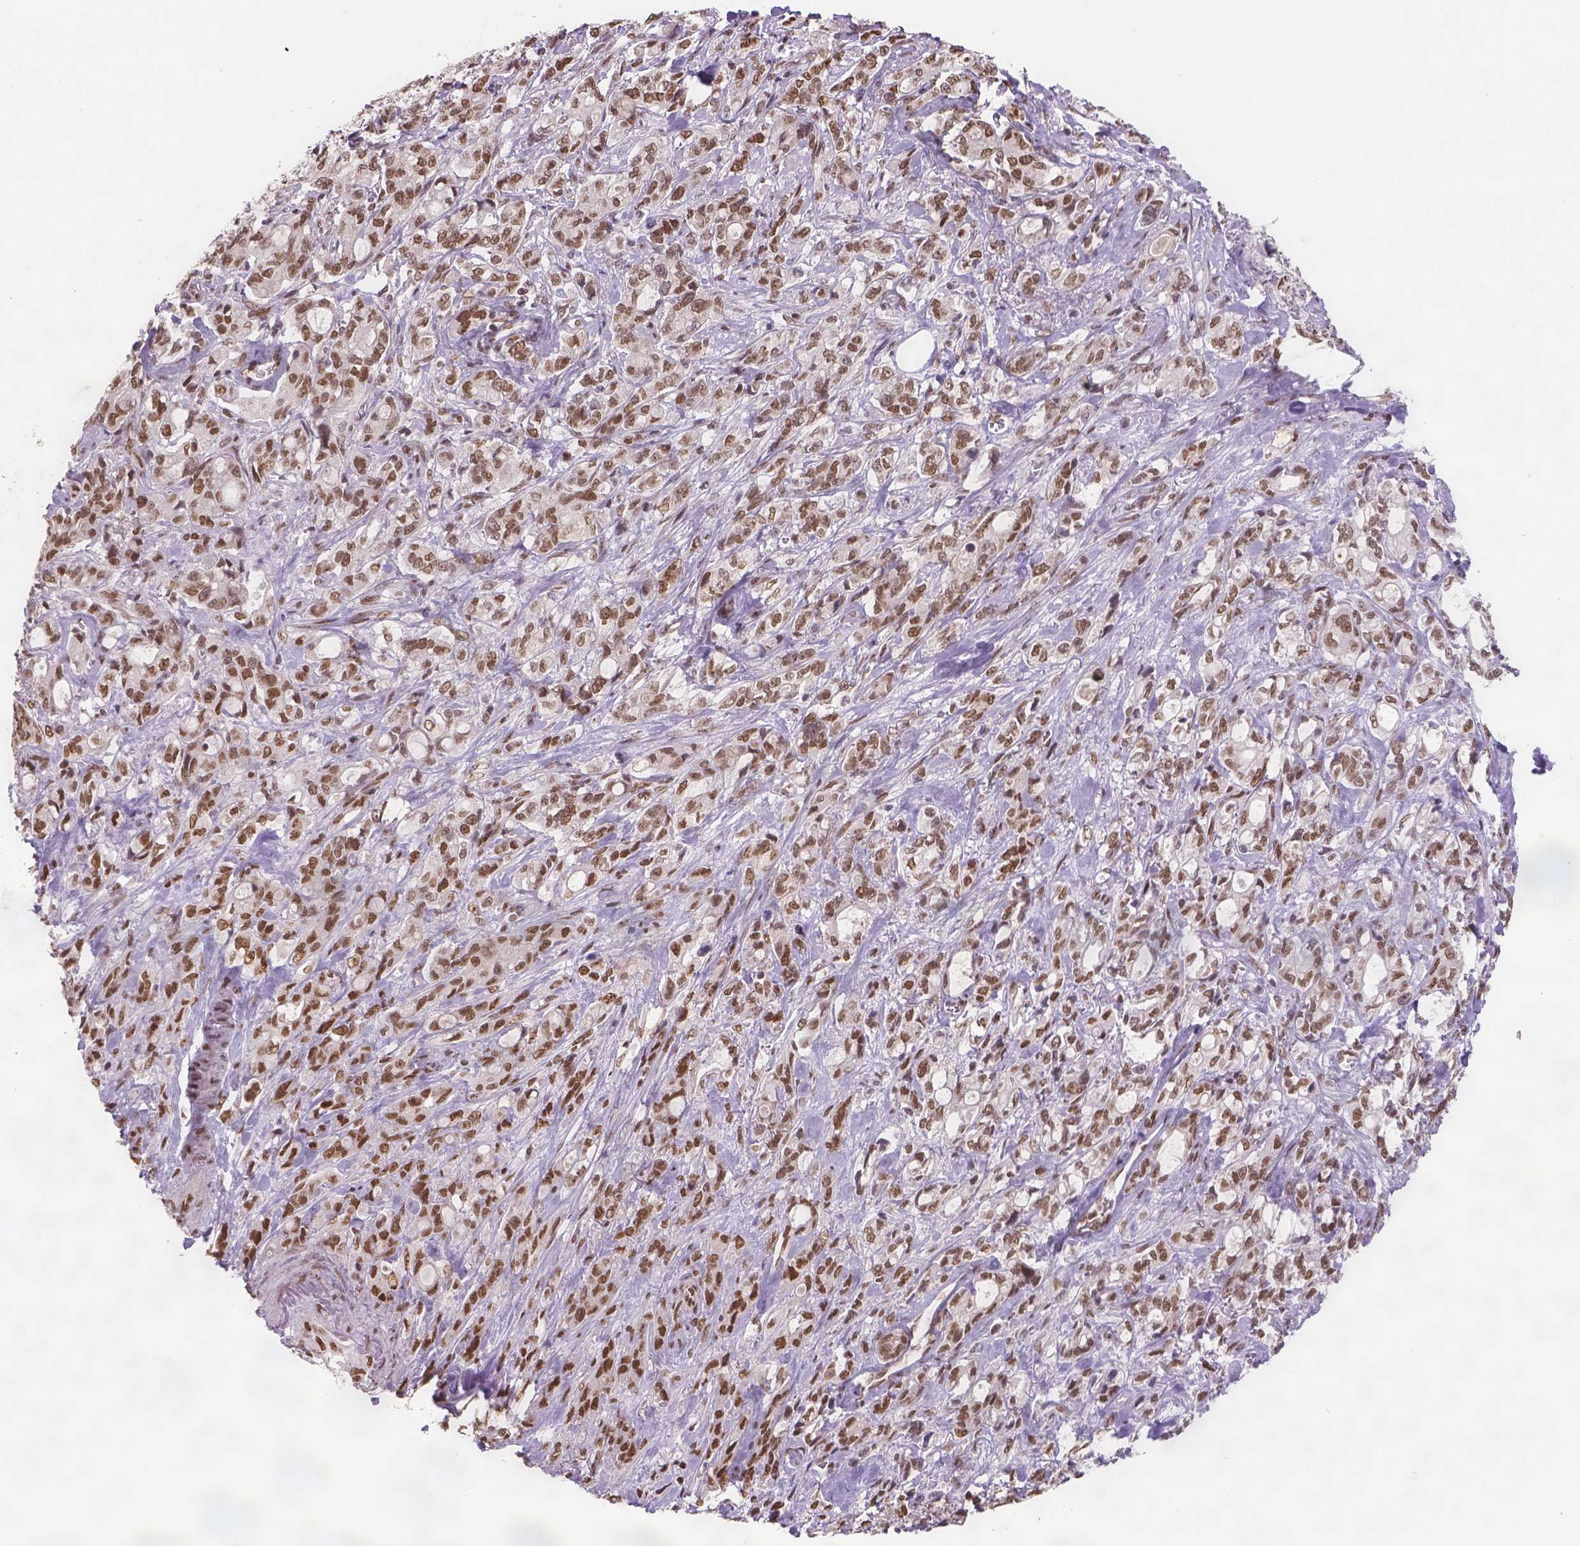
{"staining": {"intensity": "moderate", "quantity": ">75%", "location": "nuclear"}, "tissue": "stomach cancer", "cell_type": "Tumor cells", "image_type": "cancer", "snomed": [{"axis": "morphology", "description": "Adenocarcinoma, NOS"}, {"axis": "topography", "description": "Stomach"}], "caption": "This is an image of immunohistochemistry staining of stomach cancer (adenocarcinoma), which shows moderate positivity in the nuclear of tumor cells.", "gene": "FANCE", "patient": {"sex": "male", "age": 63}}